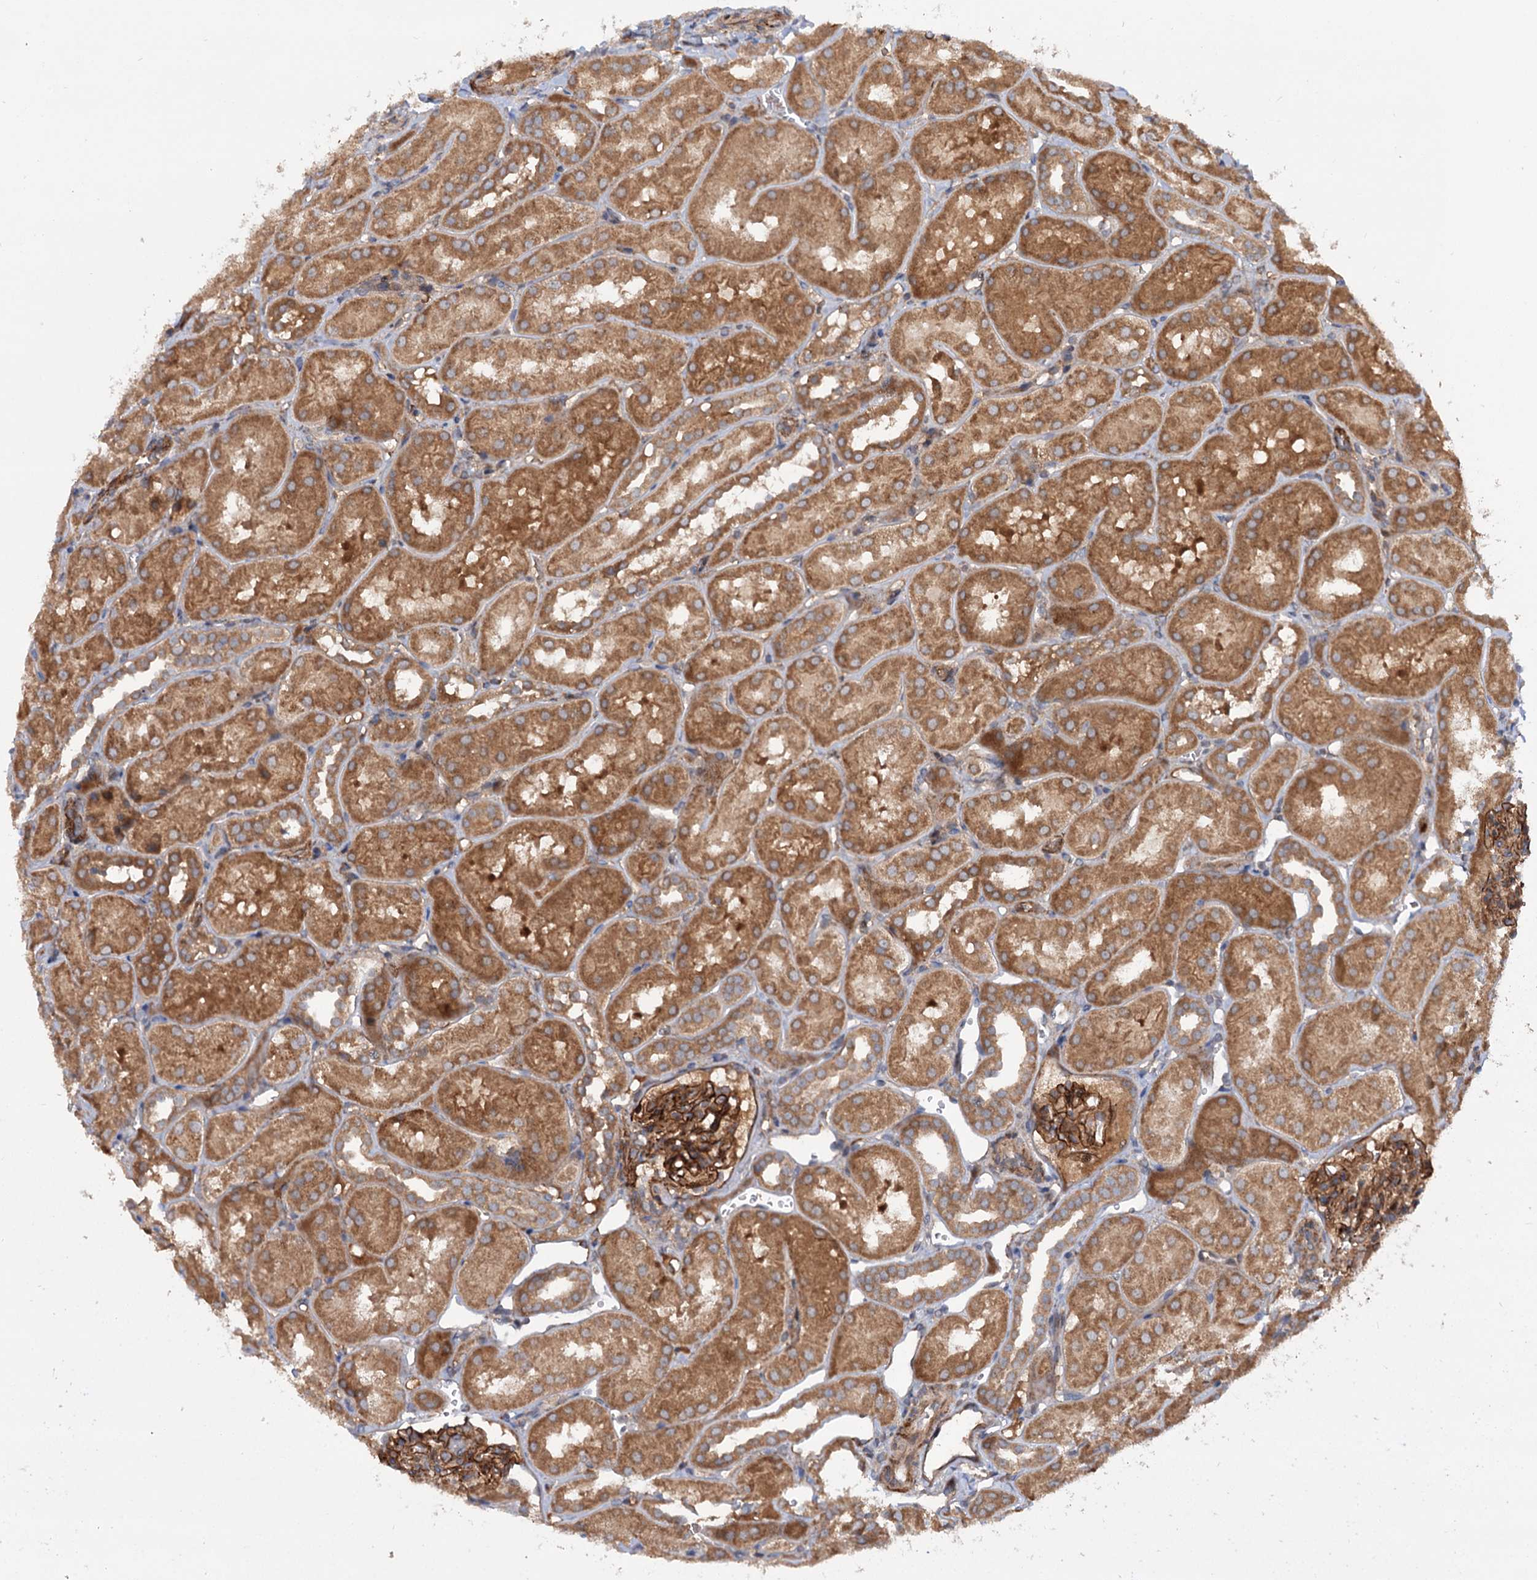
{"staining": {"intensity": "strong", "quantity": ">75%", "location": "cytoplasmic/membranous"}, "tissue": "kidney", "cell_type": "Cells in glomeruli", "image_type": "normal", "snomed": [{"axis": "morphology", "description": "Normal tissue, NOS"}, {"axis": "topography", "description": "Kidney"}, {"axis": "topography", "description": "Urinary bladder"}], "caption": "A brown stain highlights strong cytoplasmic/membranous positivity of a protein in cells in glomeruli of benign human kidney.", "gene": "ADGRG4", "patient": {"sex": "male", "age": 16}}